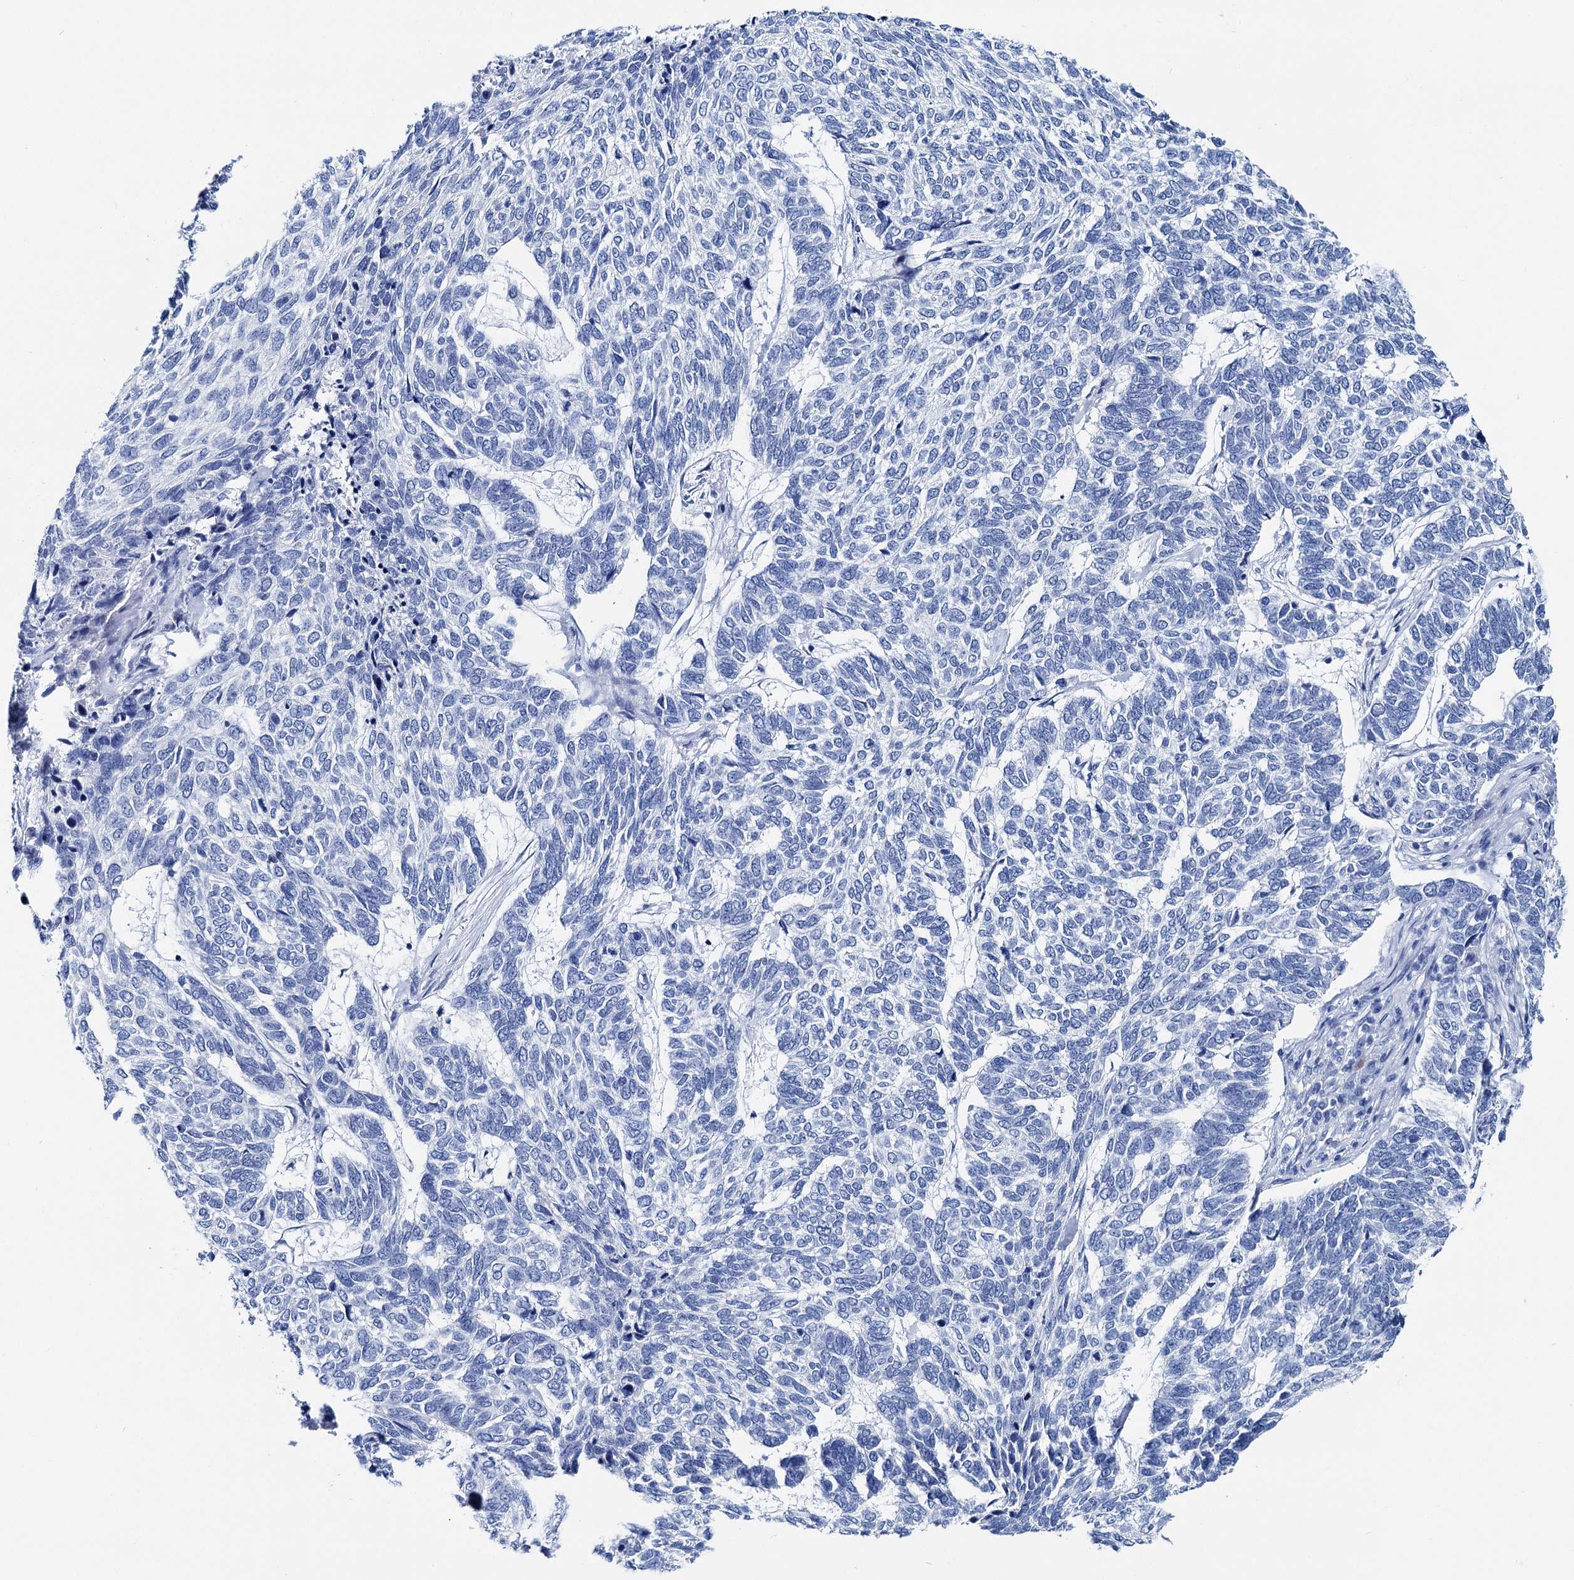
{"staining": {"intensity": "negative", "quantity": "none", "location": "none"}, "tissue": "skin cancer", "cell_type": "Tumor cells", "image_type": "cancer", "snomed": [{"axis": "morphology", "description": "Basal cell carcinoma"}, {"axis": "topography", "description": "Skin"}], "caption": "Immunohistochemistry (IHC) micrograph of skin cancer stained for a protein (brown), which demonstrates no staining in tumor cells.", "gene": "BRINP1", "patient": {"sex": "female", "age": 65}}